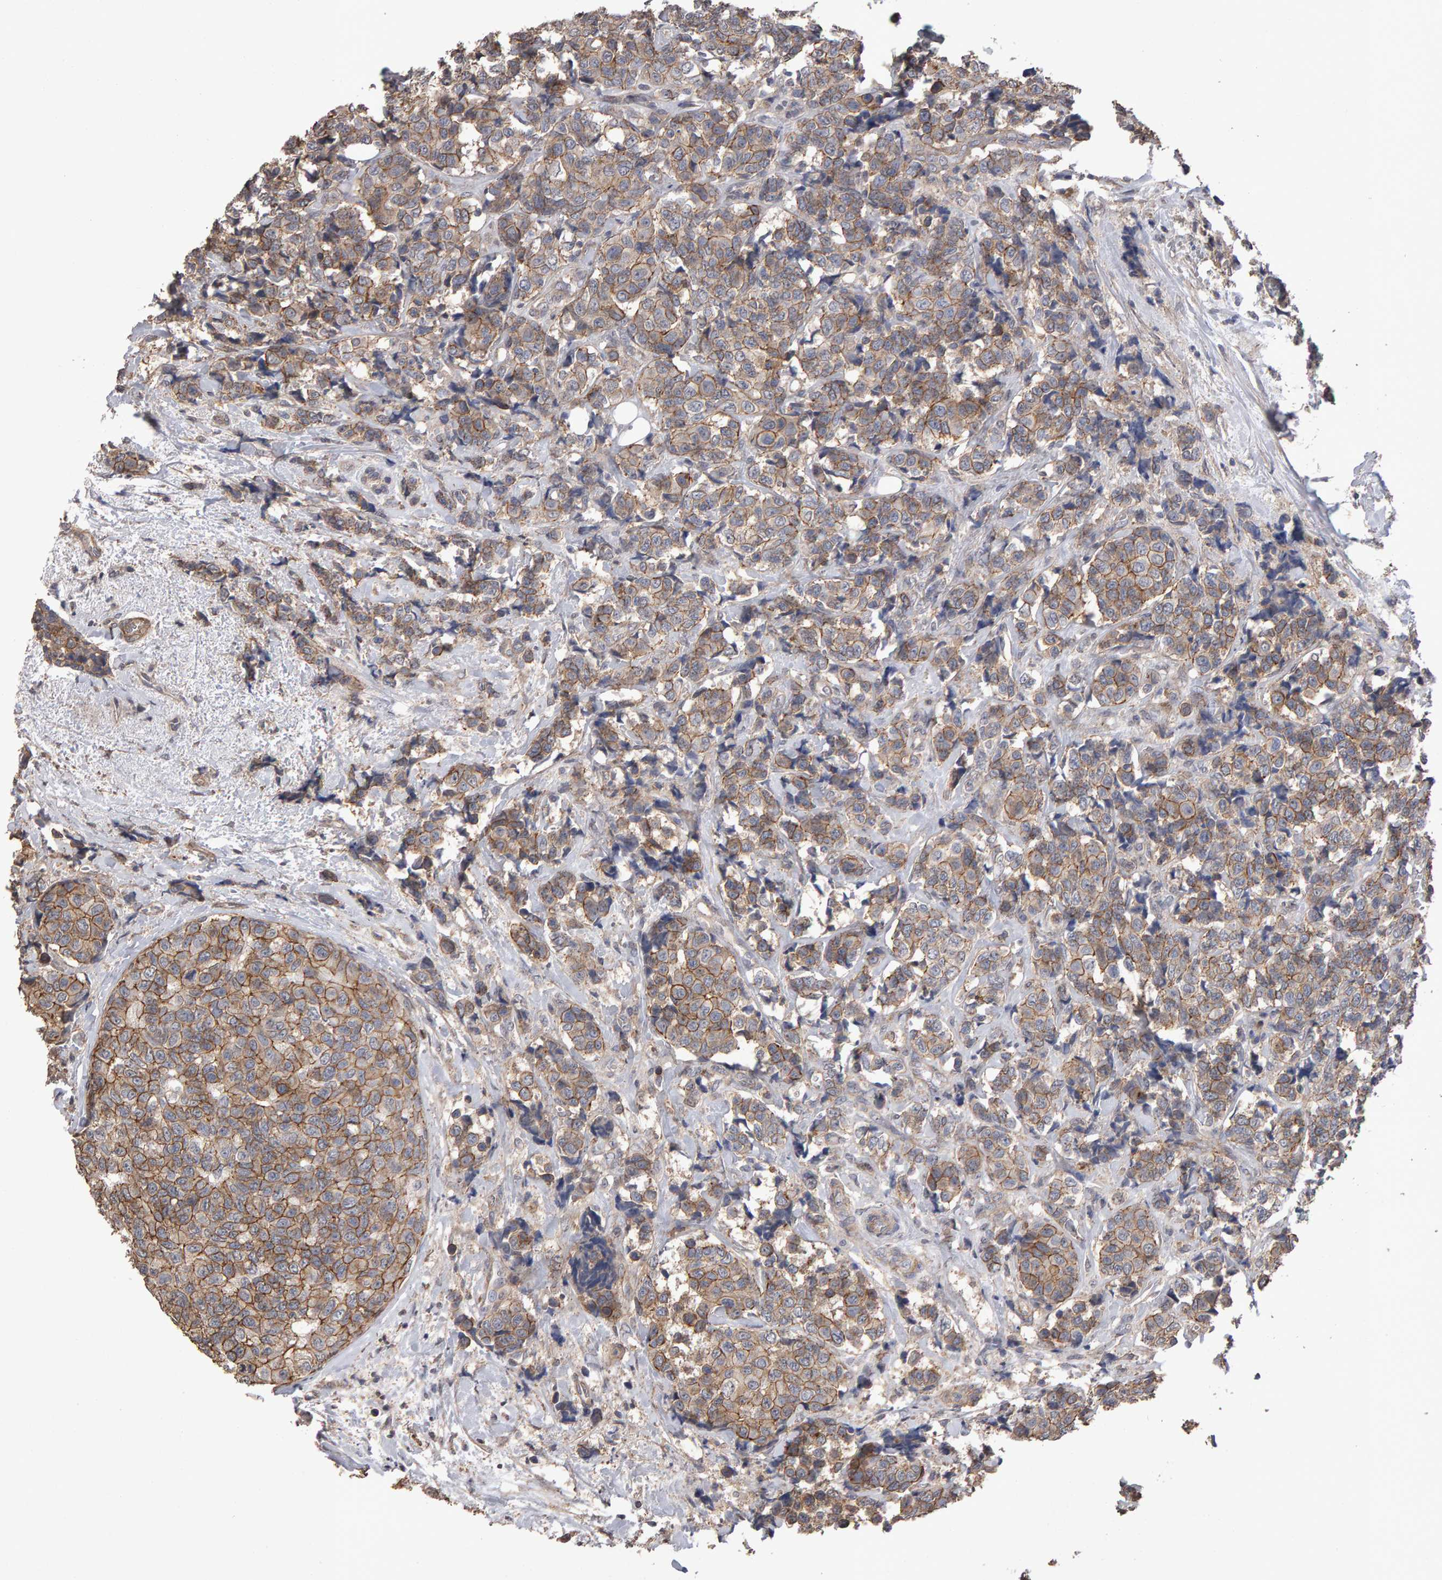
{"staining": {"intensity": "moderate", "quantity": ">75%", "location": "cytoplasmic/membranous"}, "tissue": "breast cancer", "cell_type": "Tumor cells", "image_type": "cancer", "snomed": [{"axis": "morphology", "description": "Normal tissue, NOS"}, {"axis": "morphology", "description": "Duct carcinoma"}, {"axis": "topography", "description": "Breast"}], "caption": "Moderate cytoplasmic/membranous positivity for a protein is appreciated in about >75% of tumor cells of breast intraductal carcinoma using immunohistochemistry (IHC).", "gene": "SCRIB", "patient": {"sex": "female", "age": 43}}